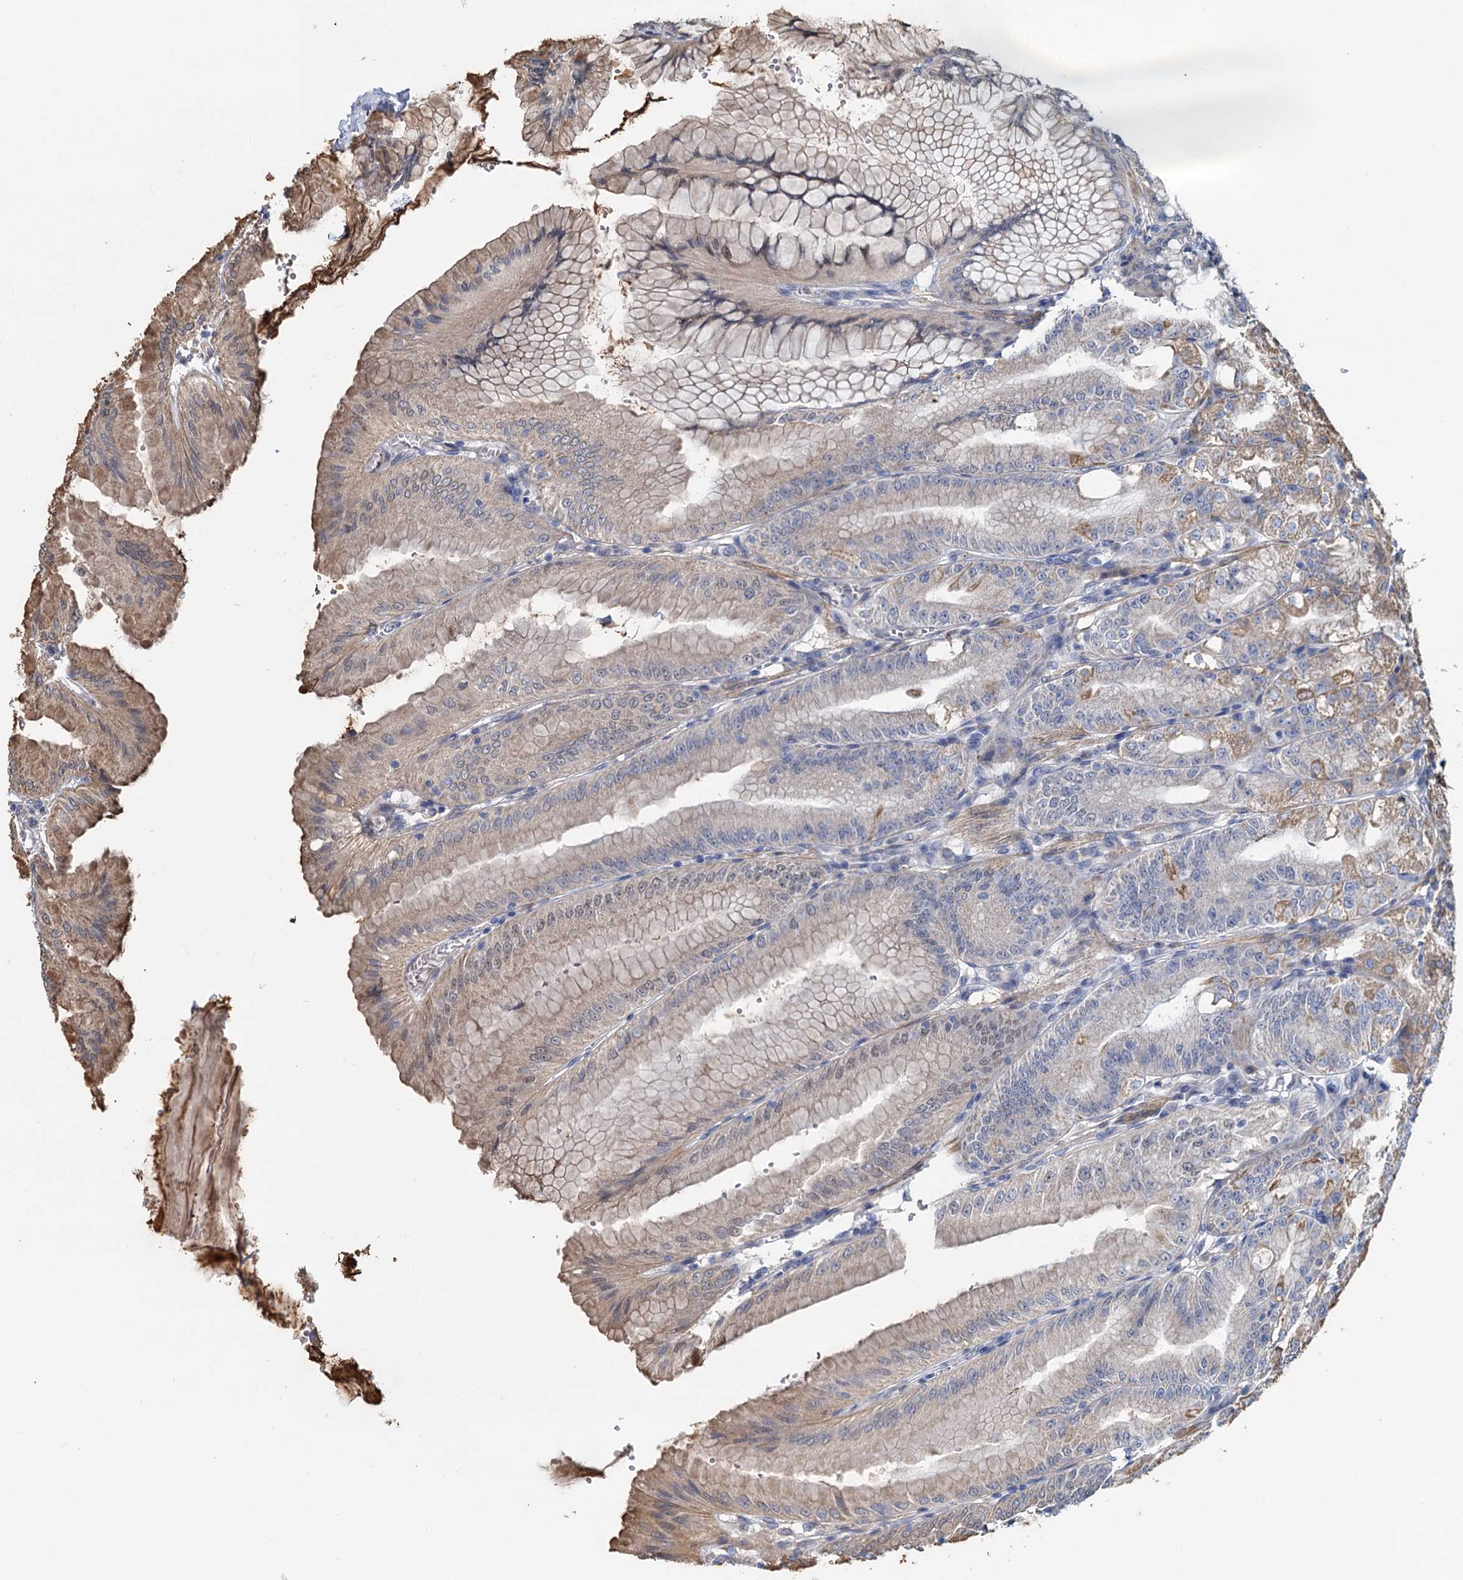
{"staining": {"intensity": "moderate", "quantity": "25%-75%", "location": "cytoplasmic/membranous"}, "tissue": "stomach", "cell_type": "Glandular cells", "image_type": "normal", "snomed": [{"axis": "morphology", "description": "Normal tissue, NOS"}, {"axis": "topography", "description": "Stomach, lower"}], "caption": "Brown immunohistochemical staining in benign human stomach demonstrates moderate cytoplasmic/membranous staining in about 25%-75% of glandular cells. The staining was performed using DAB (3,3'-diaminobenzidine), with brown indicating positive protein expression. Nuclei are stained blue with hematoxylin.", "gene": "ALKBH7", "patient": {"sex": "male", "age": 71}}